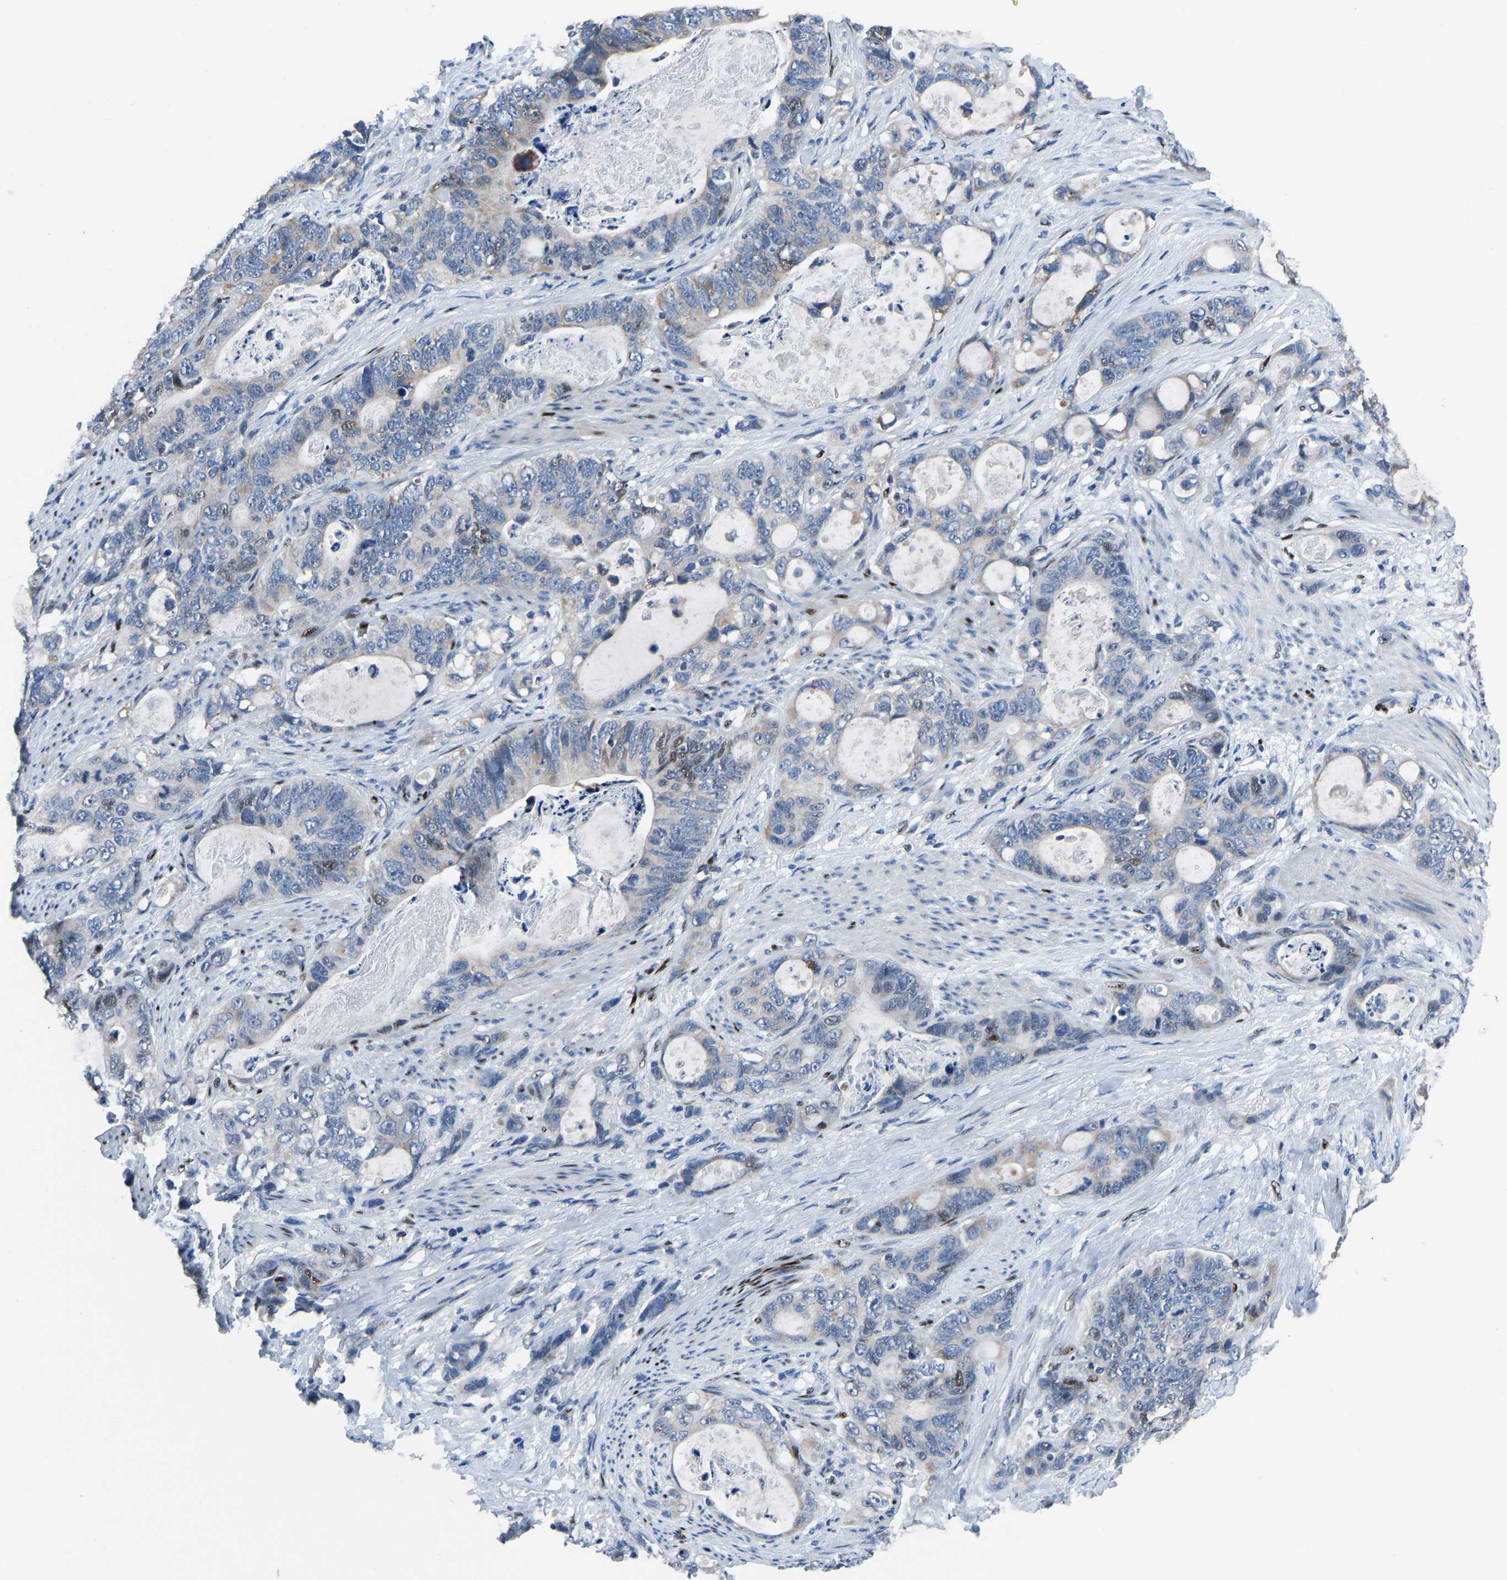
{"staining": {"intensity": "weak", "quantity": "<25%", "location": "nuclear"}, "tissue": "stomach cancer", "cell_type": "Tumor cells", "image_type": "cancer", "snomed": [{"axis": "morphology", "description": "Normal tissue, NOS"}, {"axis": "morphology", "description": "Adenocarcinoma, NOS"}, {"axis": "topography", "description": "Stomach"}], "caption": "Human stomach adenocarcinoma stained for a protein using immunohistochemistry exhibits no staining in tumor cells.", "gene": "EGR1", "patient": {"sex": "female", "age": 89}}